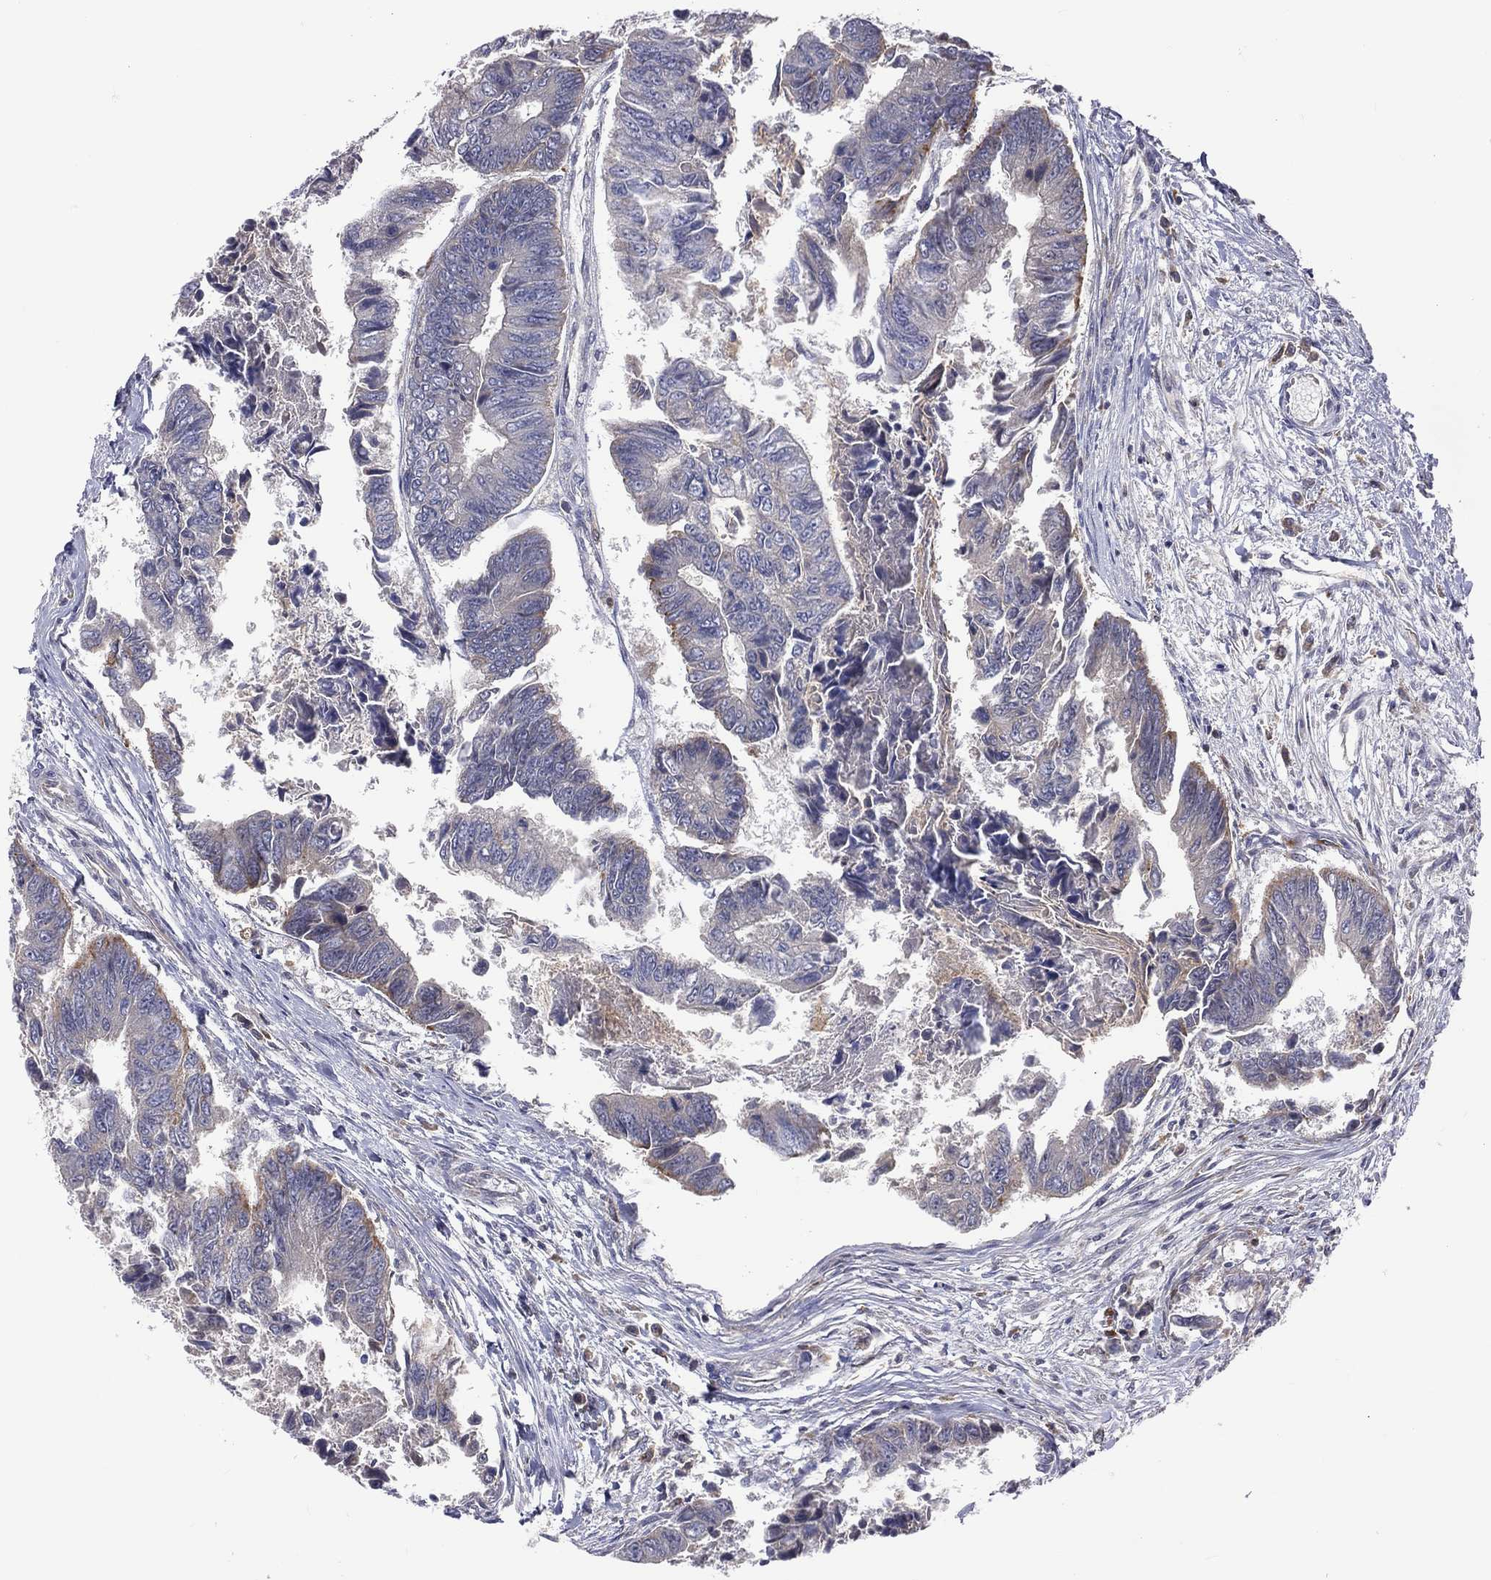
{"staining": {"intensity": "moderate", "quantity": "<25%", "location": "cytoplasmic/membranous"}, "tissue": "colorectal cancer", "cell_type": "Tumor cells", "image_type": "cancer", "snomed": [{"axis": "morphology", "description": "Adenocarcinoma, NOS"}, {"axis": "topography", "description": "Colon"}], "caption": "Adenocarcinoma (colorectal) tissue reveals moderate cytoplasmic/membranous positivity in approximately <25% of tumor cells", "gene": "STARD3", "patient": {"sex": "female", "age": 65}}